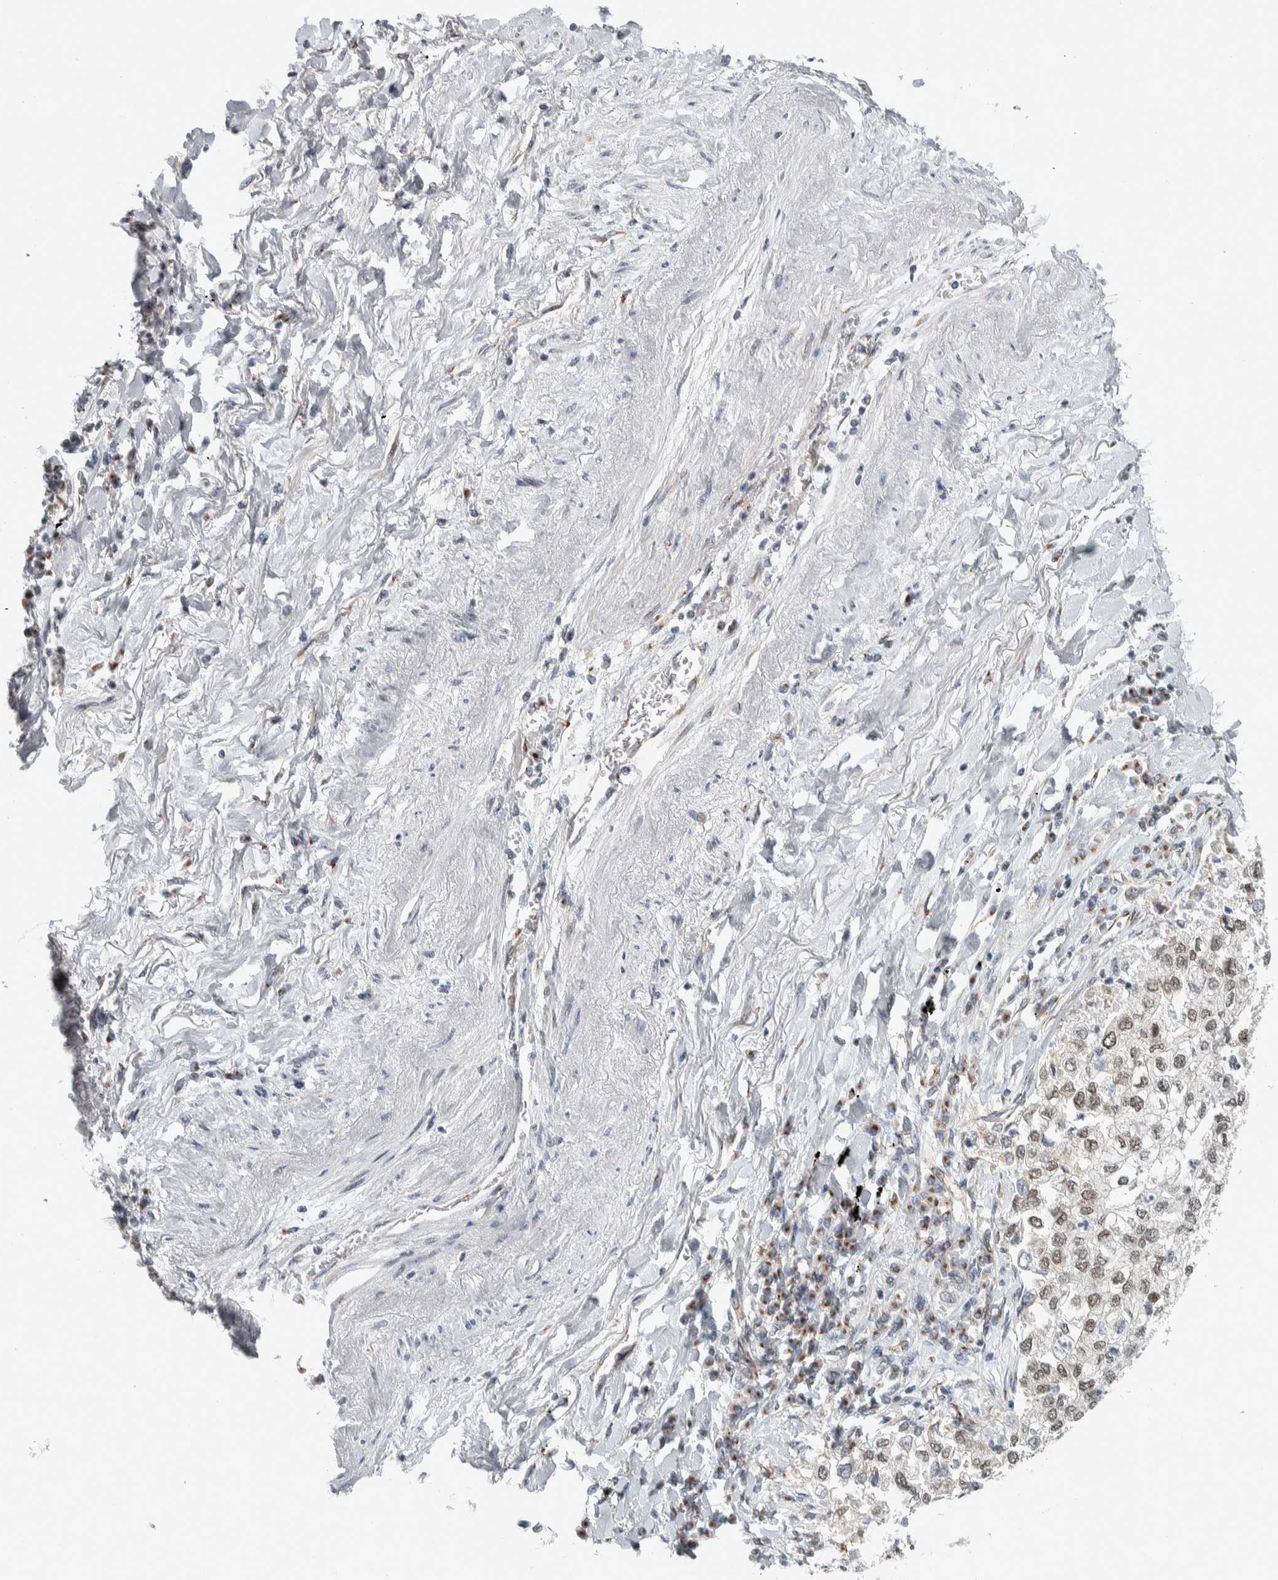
{"staining": {"intensity": "weak", "quantity": "<25%", "location": "nuclear"}, "tissue": "lung cancer", "cell_type": "Tumor cells", "image_type": "cancer", "snomed": [{"axis": "morphology", "description": "Inflammation, NOS"}, {"axis": "morphology", "description": "Adenocarcinoma, NOS"}, {"axis": "topography", "description": "Lung"}], "caption": "A high-resolution histopathology image shows IHC staining of lung adenocarcinoma, which shows no significant expression in tumor cells.", "gene": "ZMYND8", "patient": {"sex": "male", "age": 63}}